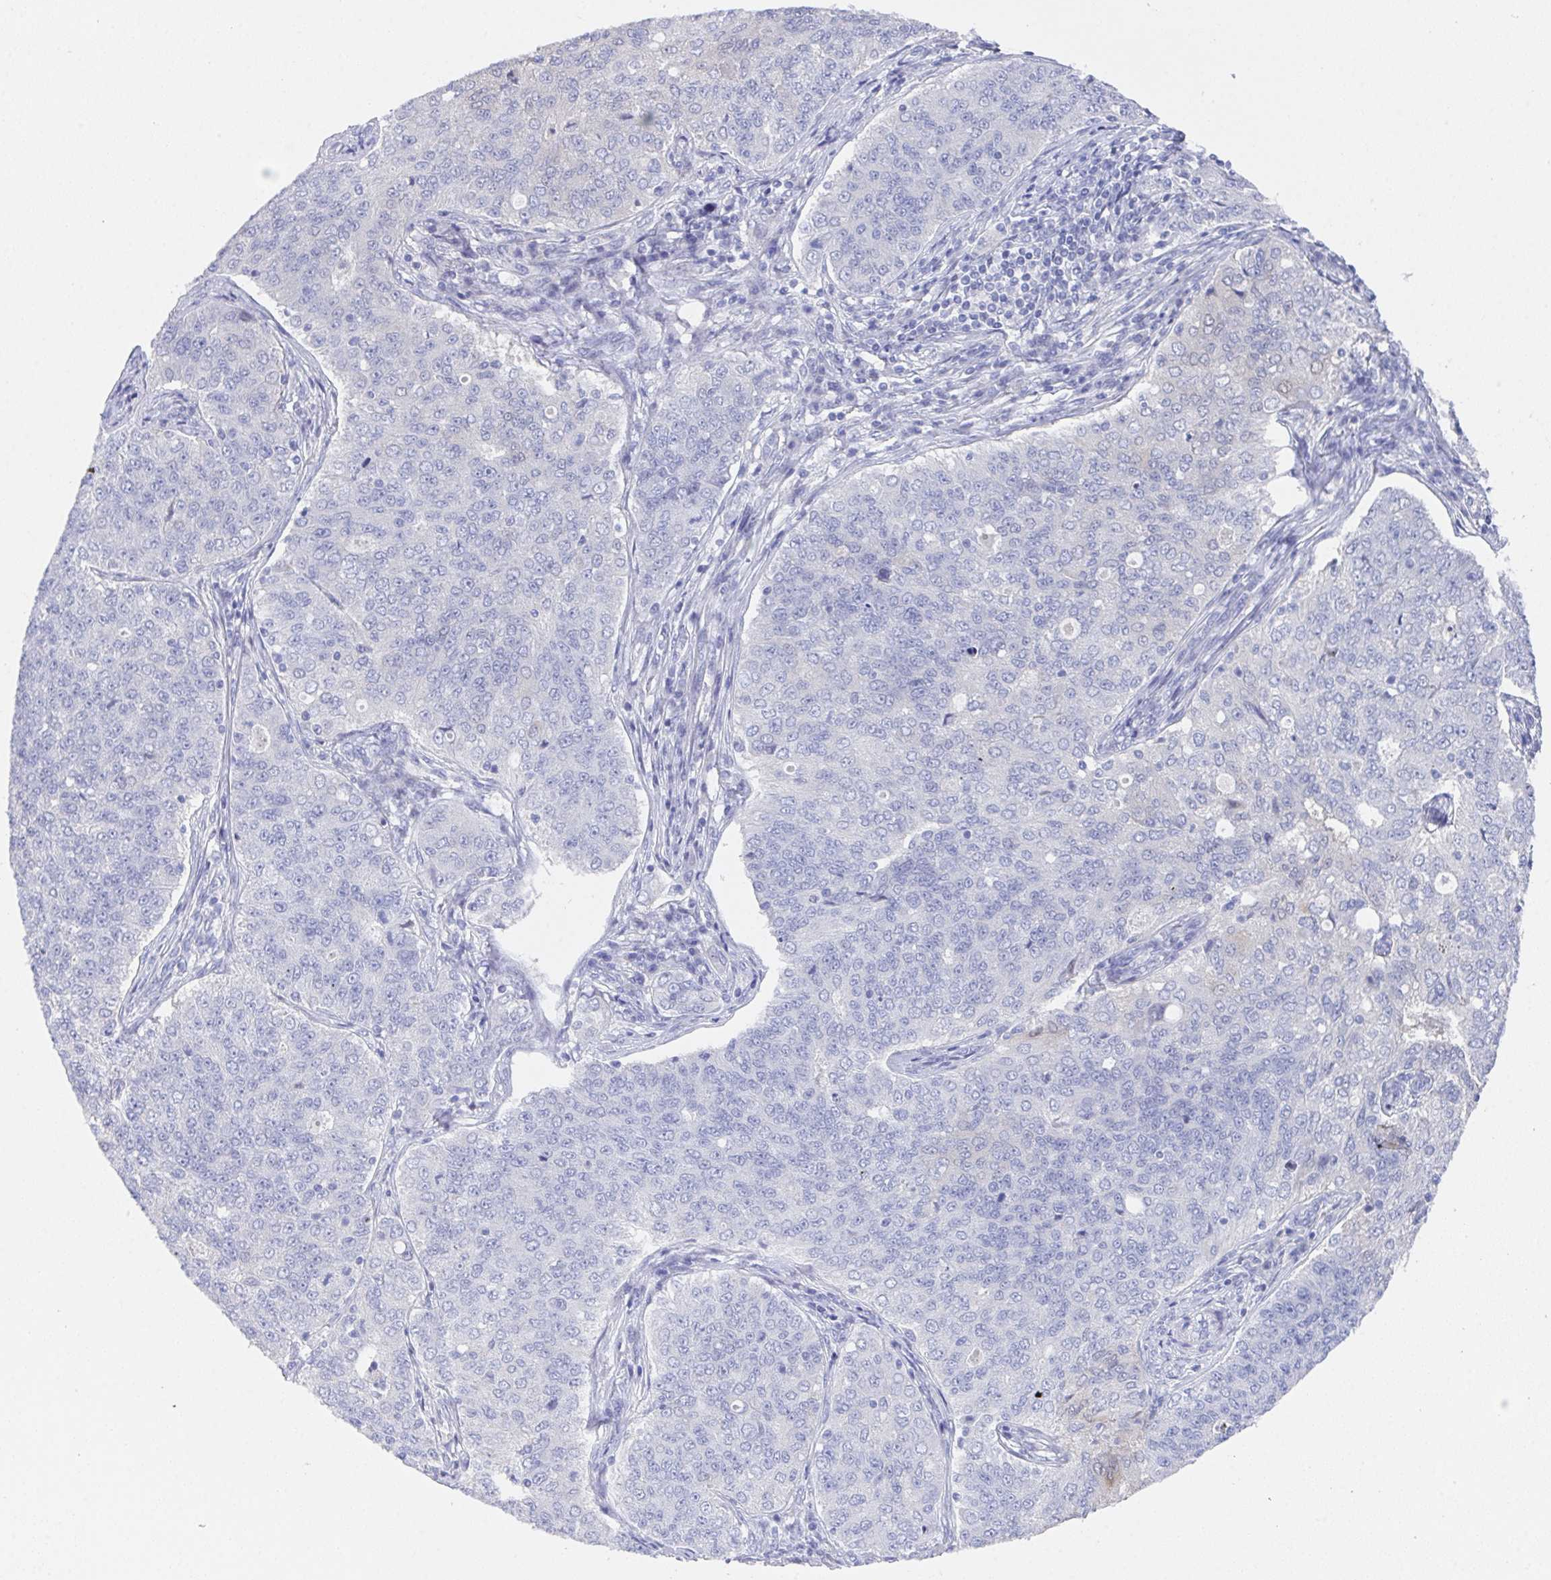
{"staining": {"intensity": "negative", "quantity": "none", "location": "none"}, "tissue": "endometrial cancer", "cell_type": "Tumor cells", "image_type": "cancer", "snomed": [{"axis": "morphology", "description": "Adenocarcinoma, NOS"}, {"axis": "topography", "description": "Endometrium"}], "caption": "High power microscopy image of an IHC histopathology image of endometrial cancer (adenocarcinoma), revealing no significant expression in tumor cells.", "gene": "SSC4D", "patient": {"sex": "female", "age": 43}}